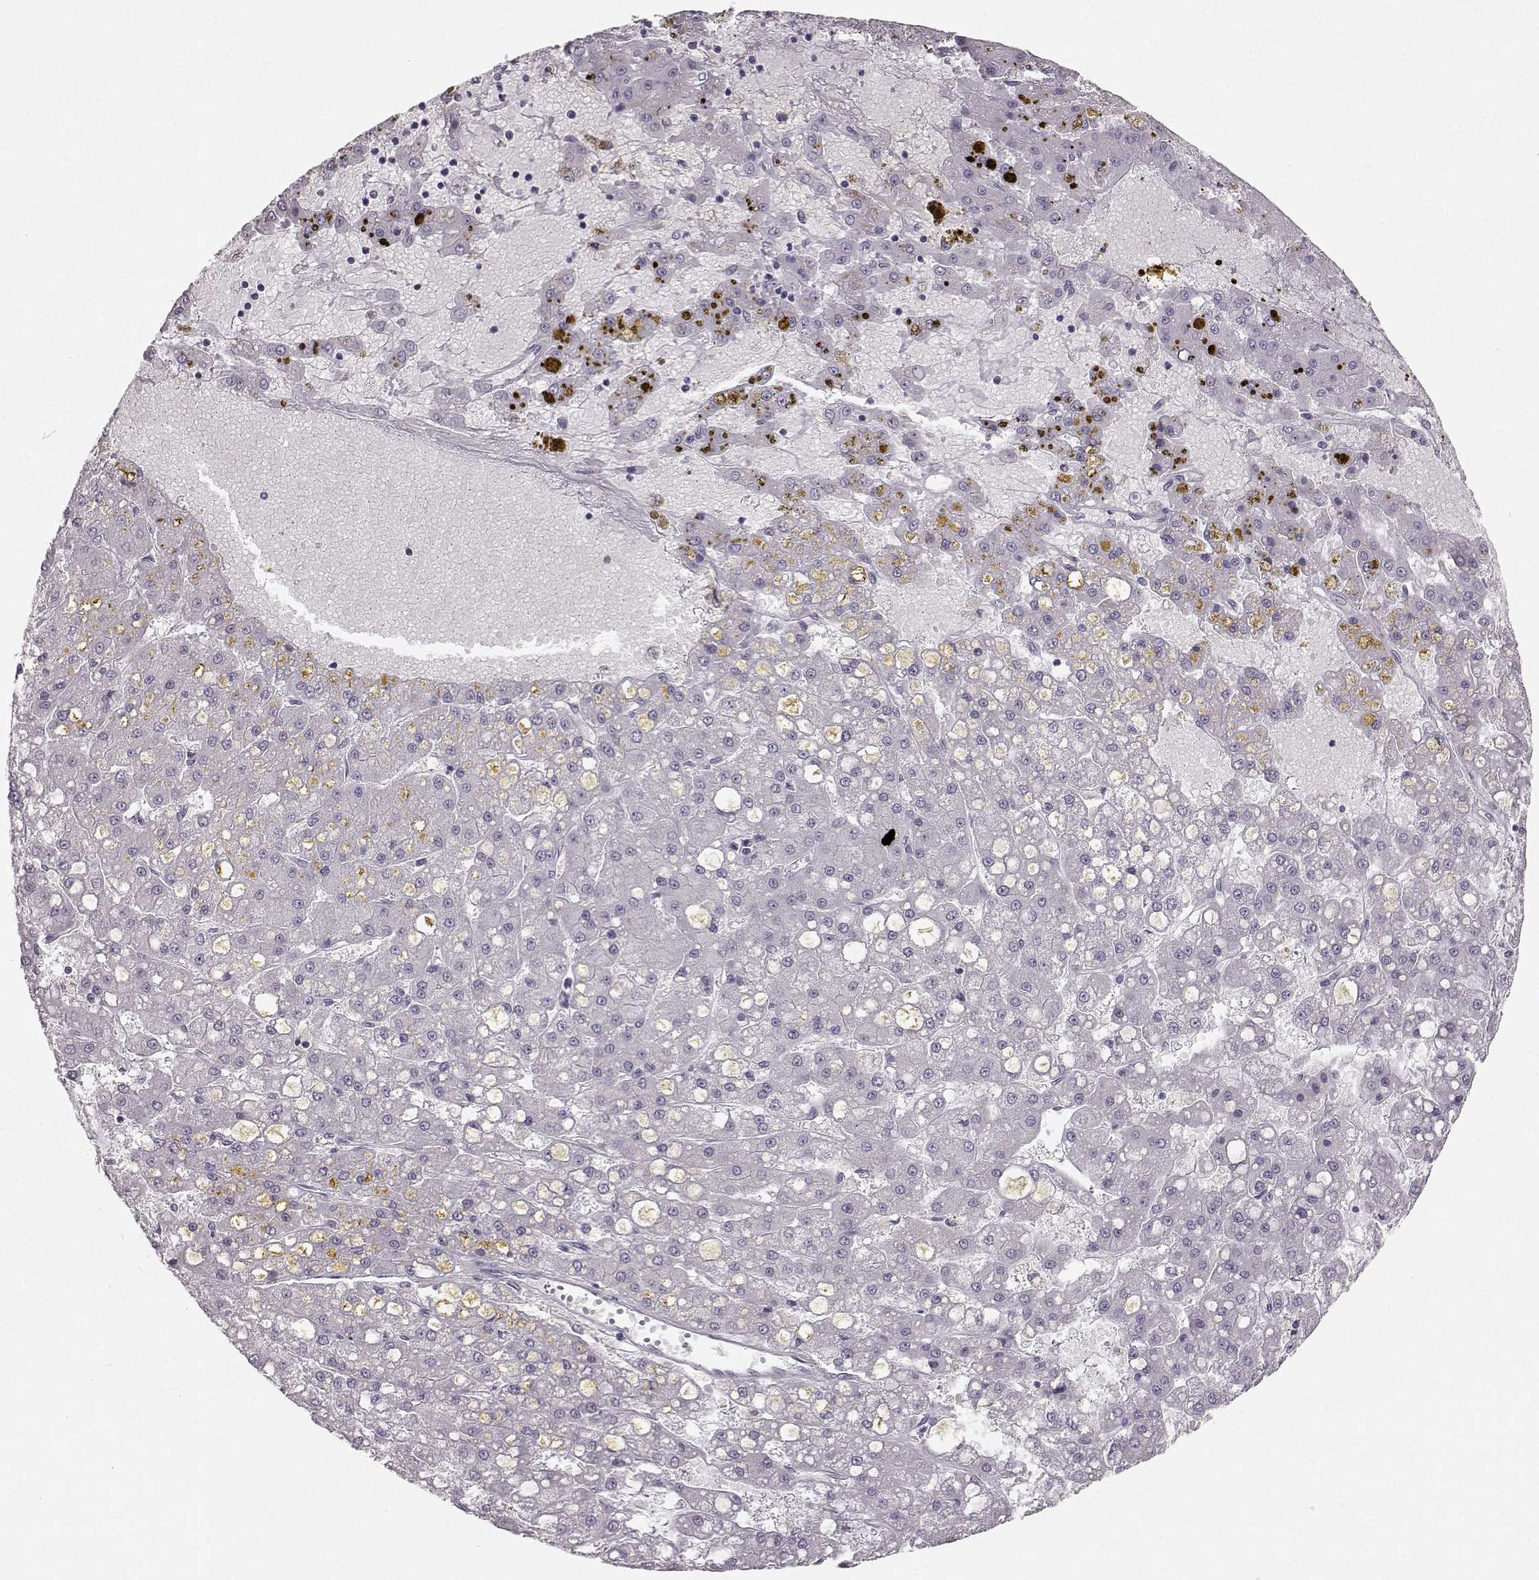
{"staining": {"intensity": "negative", "quantity": "none", "location": "none"}, "tissue": "liver cancer", "cell_type": "Tumor cells", "image_type": "cancer", "snomed": [{"axis": "morphology", "description": "Carcinoma, Hepatocellular, NOS"}, {"axis": "topography", "description": "Liver"}], "caption": "Human liver cancer (hepatocellular carcinoma) stained for a protein using immunohistochemistry (IHC) reveals no staining in tumor cells.", "gene": "OIP5", "patient": {"sex": "male", "age": 67}}